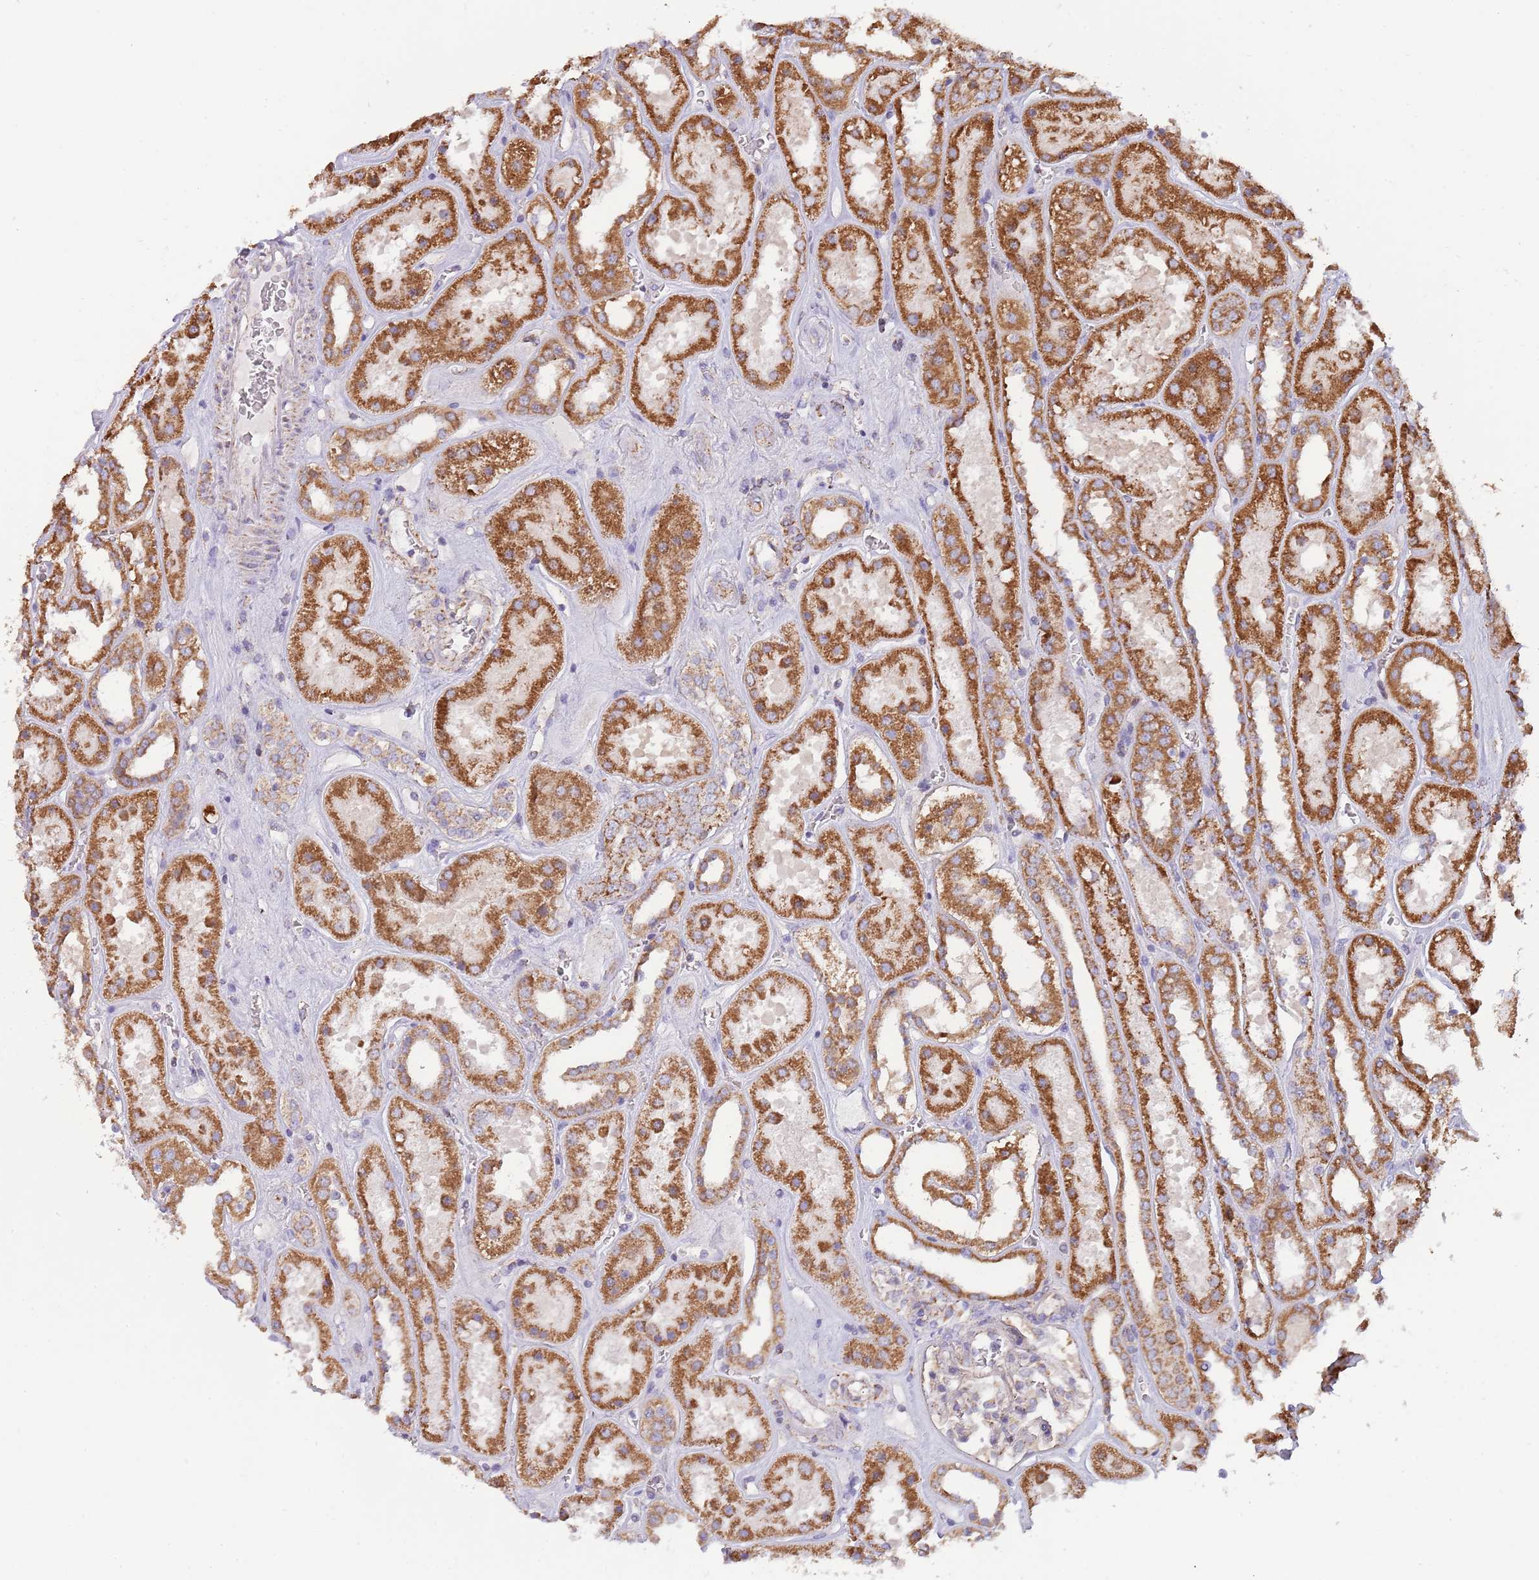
{"staining": {"intensity": "weak", "quantity": "25%-75%", "location": "cytoplasmic/membranous"}, "tissue": "kidney", "cell_type": "Cells in glomeruli", "image_type": "normal", "snomed": [{"axis": "morphology", "description": "Normal tissue, NOS"}, {"axis": "topography", "description": "Kidney"}], "caption": "High-power microscopy captured an IHC photomicrograph of unremarkable kidney, revealing weak cytoplasmic/membranous expression in approximately 25%-75% of cells in glomeruli. (DAB (3,3'-diaminobenzidine) IHC, brown staining for protein, blue staining for nuclei).", "gene": "VPS16", "patient": {"sex": "female", "age": 41}}